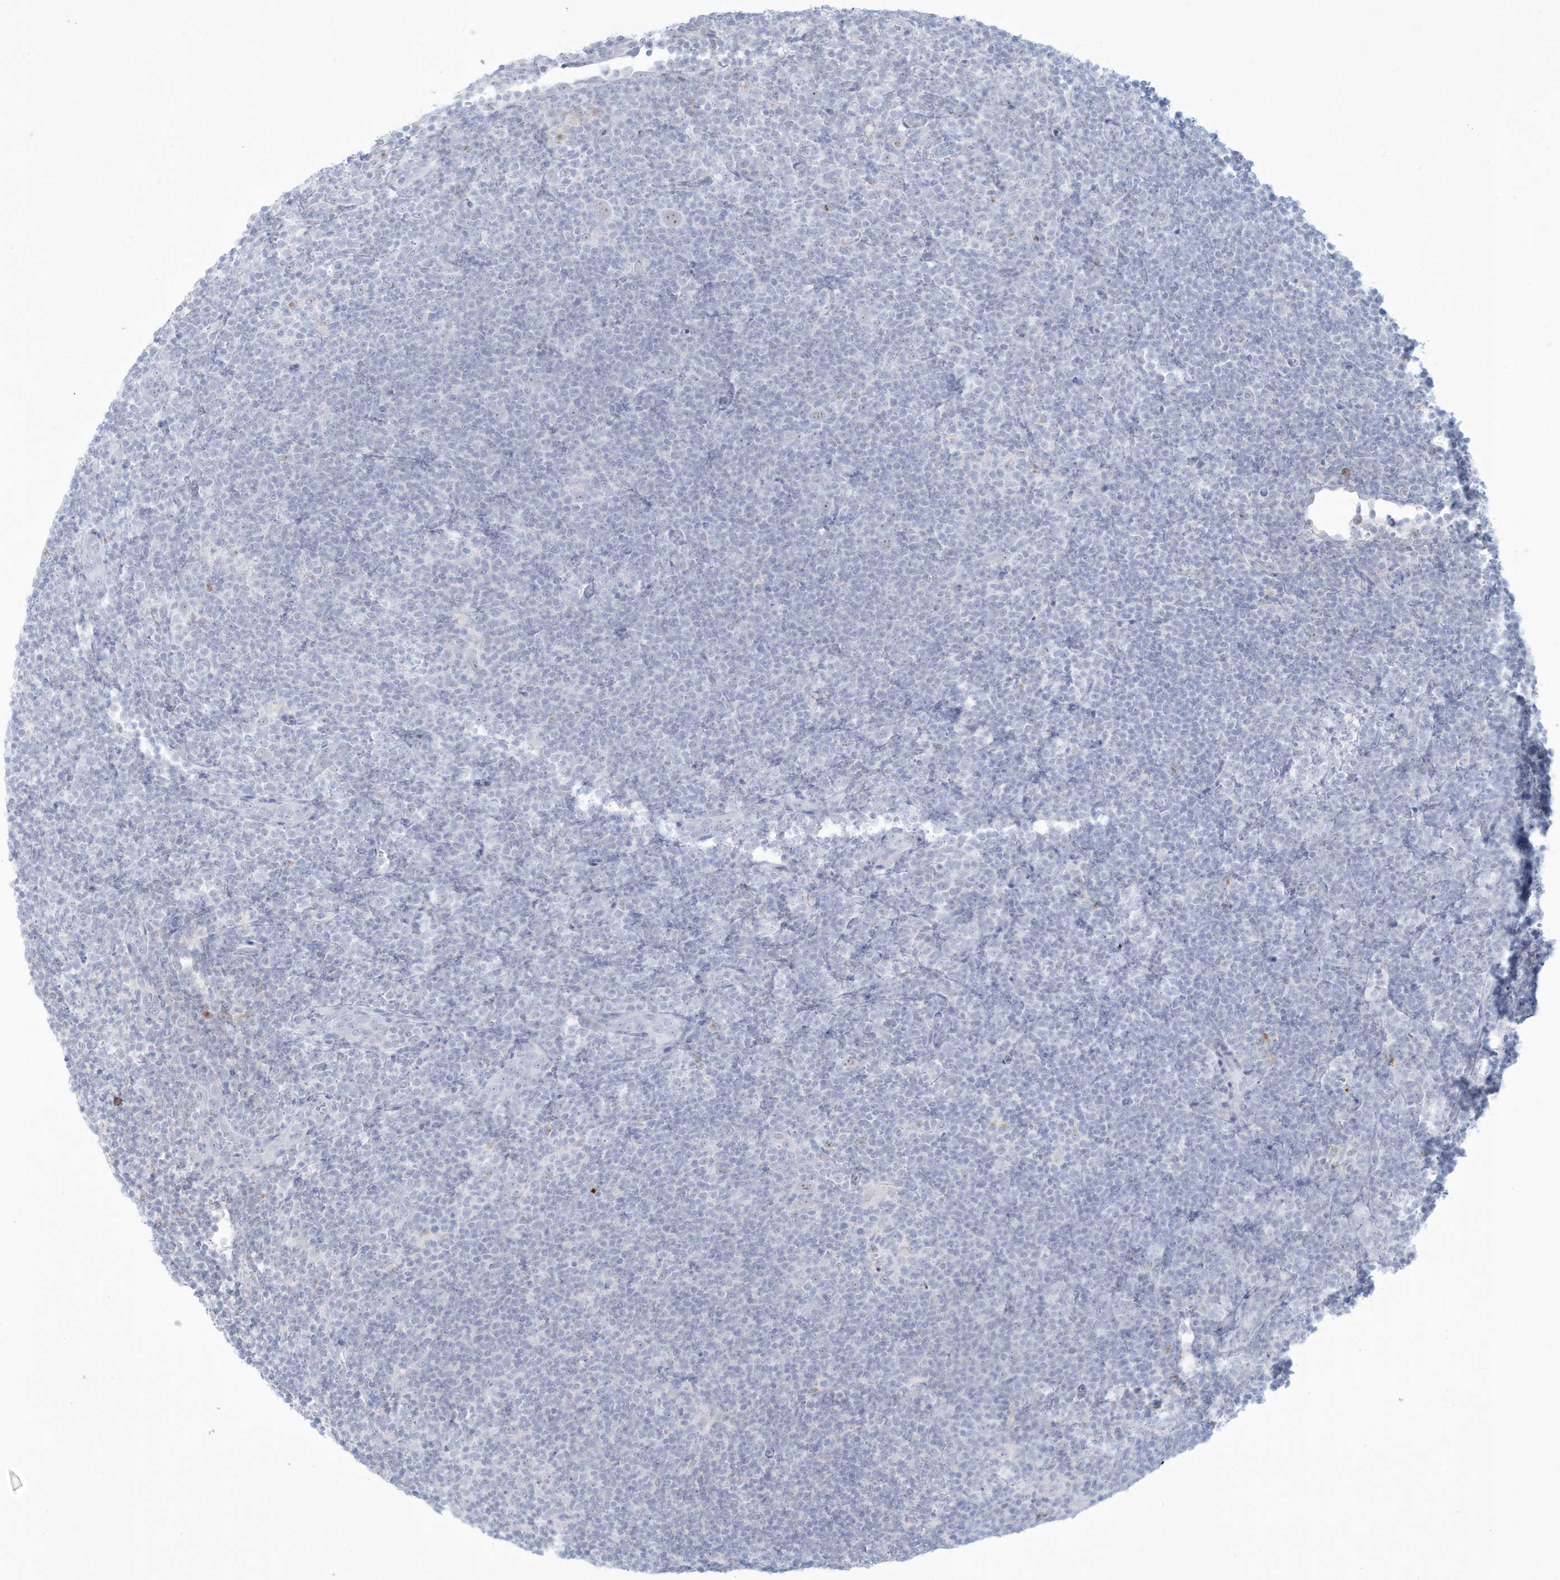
{"staining": {"intensity": "negative", "quantity": "none", "location": "none"}, "tissue": "lymphoma", "cell_type": "Tumor cells", "image_type": "cancer", "snomed": [{"axis": "morphology", "description": "Hodgkin's disease, NOS"}, {"axis": "topography", "description": "Lymph node"}], "caption": "The immunohistochemistry image has no significant staining in tumor cells of lymphoma tissue. (DAB (3,3'-diaminobenzidine) immunohistochemistry (IHC) with hematoxylin counter stain).", "gene": "HERC6", "patient": {"sex": "female", "age": 57}}